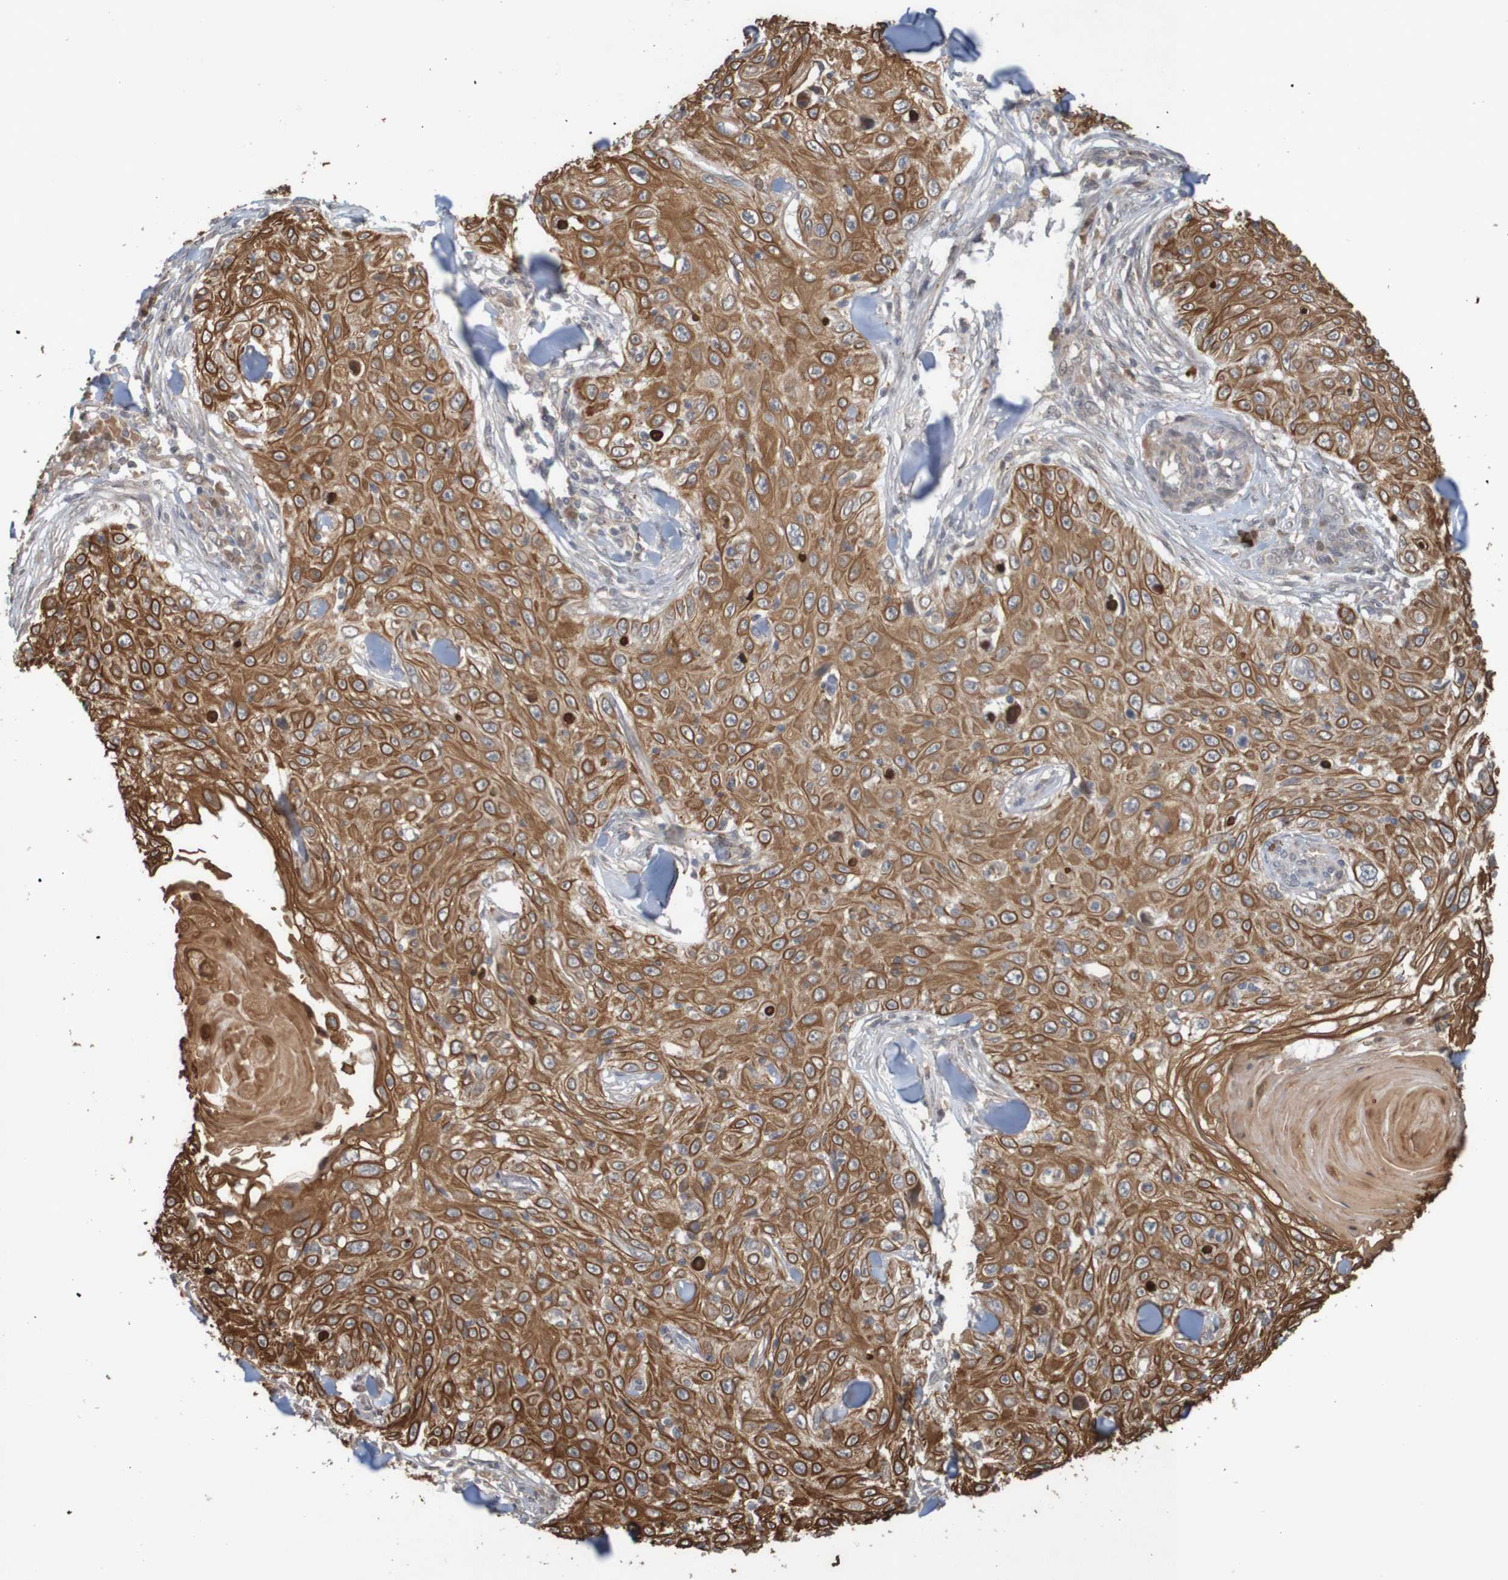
{"staining": {"intensity": "strong", "quantity": ">75%", "location": "cytoplasmic/membranous"}, "tissue": "skin cancer", "cell_type": "Tumor cells", "image_type": "cancer", "snomed": [{"axis": "morphology", "description": "Squamous cell carcinoma, NOS"}, {"axis": "topography", "description": "Skin"}], "caption": "An image of skin cancer stained for a protein demonstrates strong cytoplasmic/membranous brown staining in tumor cells.", "gene": "ARHGEF11", "patient": {"sex": "male", "age": 86}}